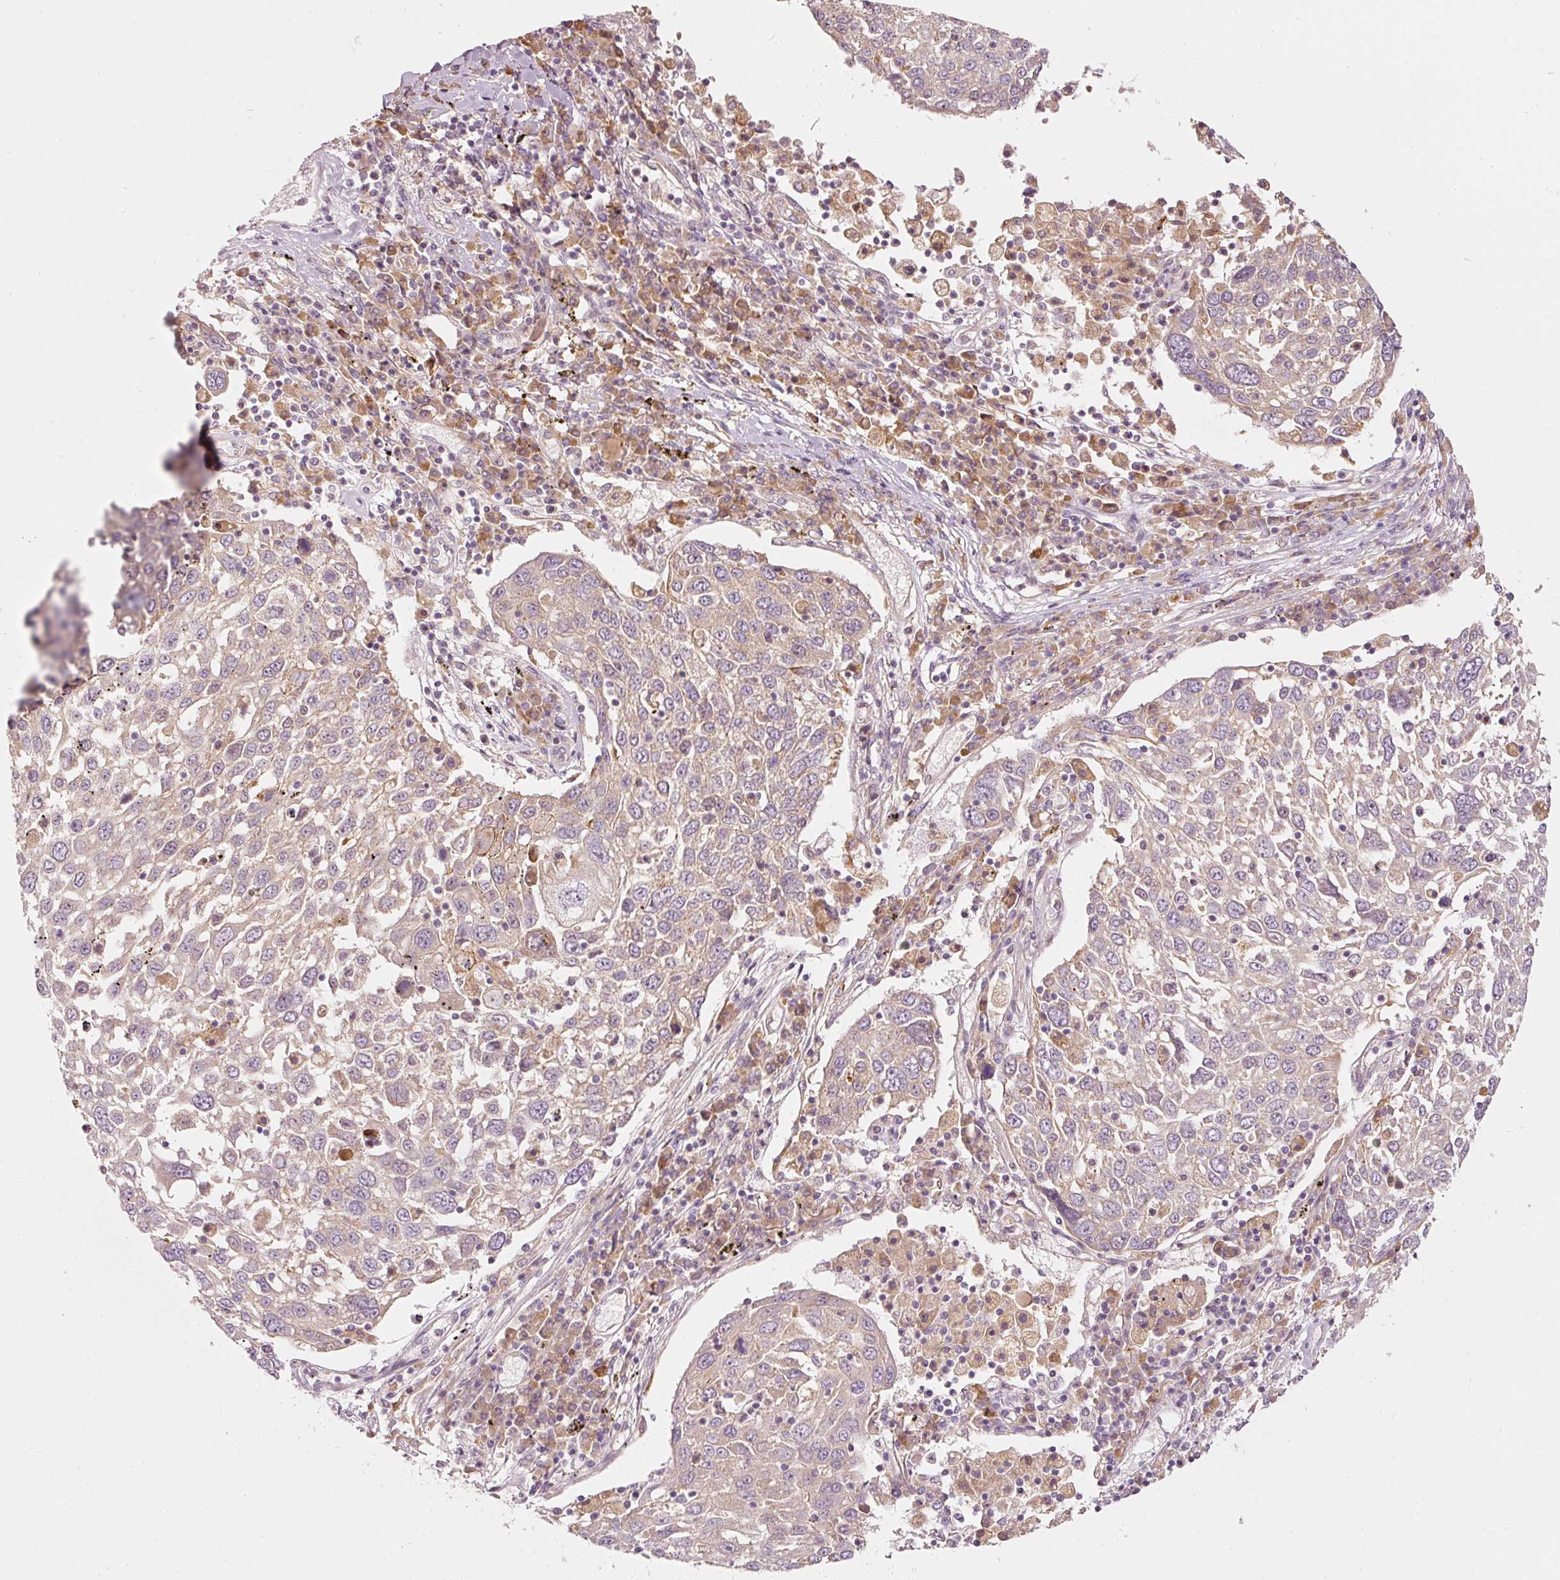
{"staining": {"intensity": "weak", "quantity": "<25%", "location": "cytoplasmic/membranous"}, "tissue": "lung cancer", "cell_type": "Tumor cells", "image_type": "cancer", "snomed": [{"axis": "morphology", "description": "Squamous cell carcinoma, NOS"}, {"axis": "topography", "description": "Lung"}], "caption": "Lung cancer stained for a protein using IHC reveals no staining tumor cells.", "gene": "MAP10", "patient": {"sex": "male", "age": 65}}